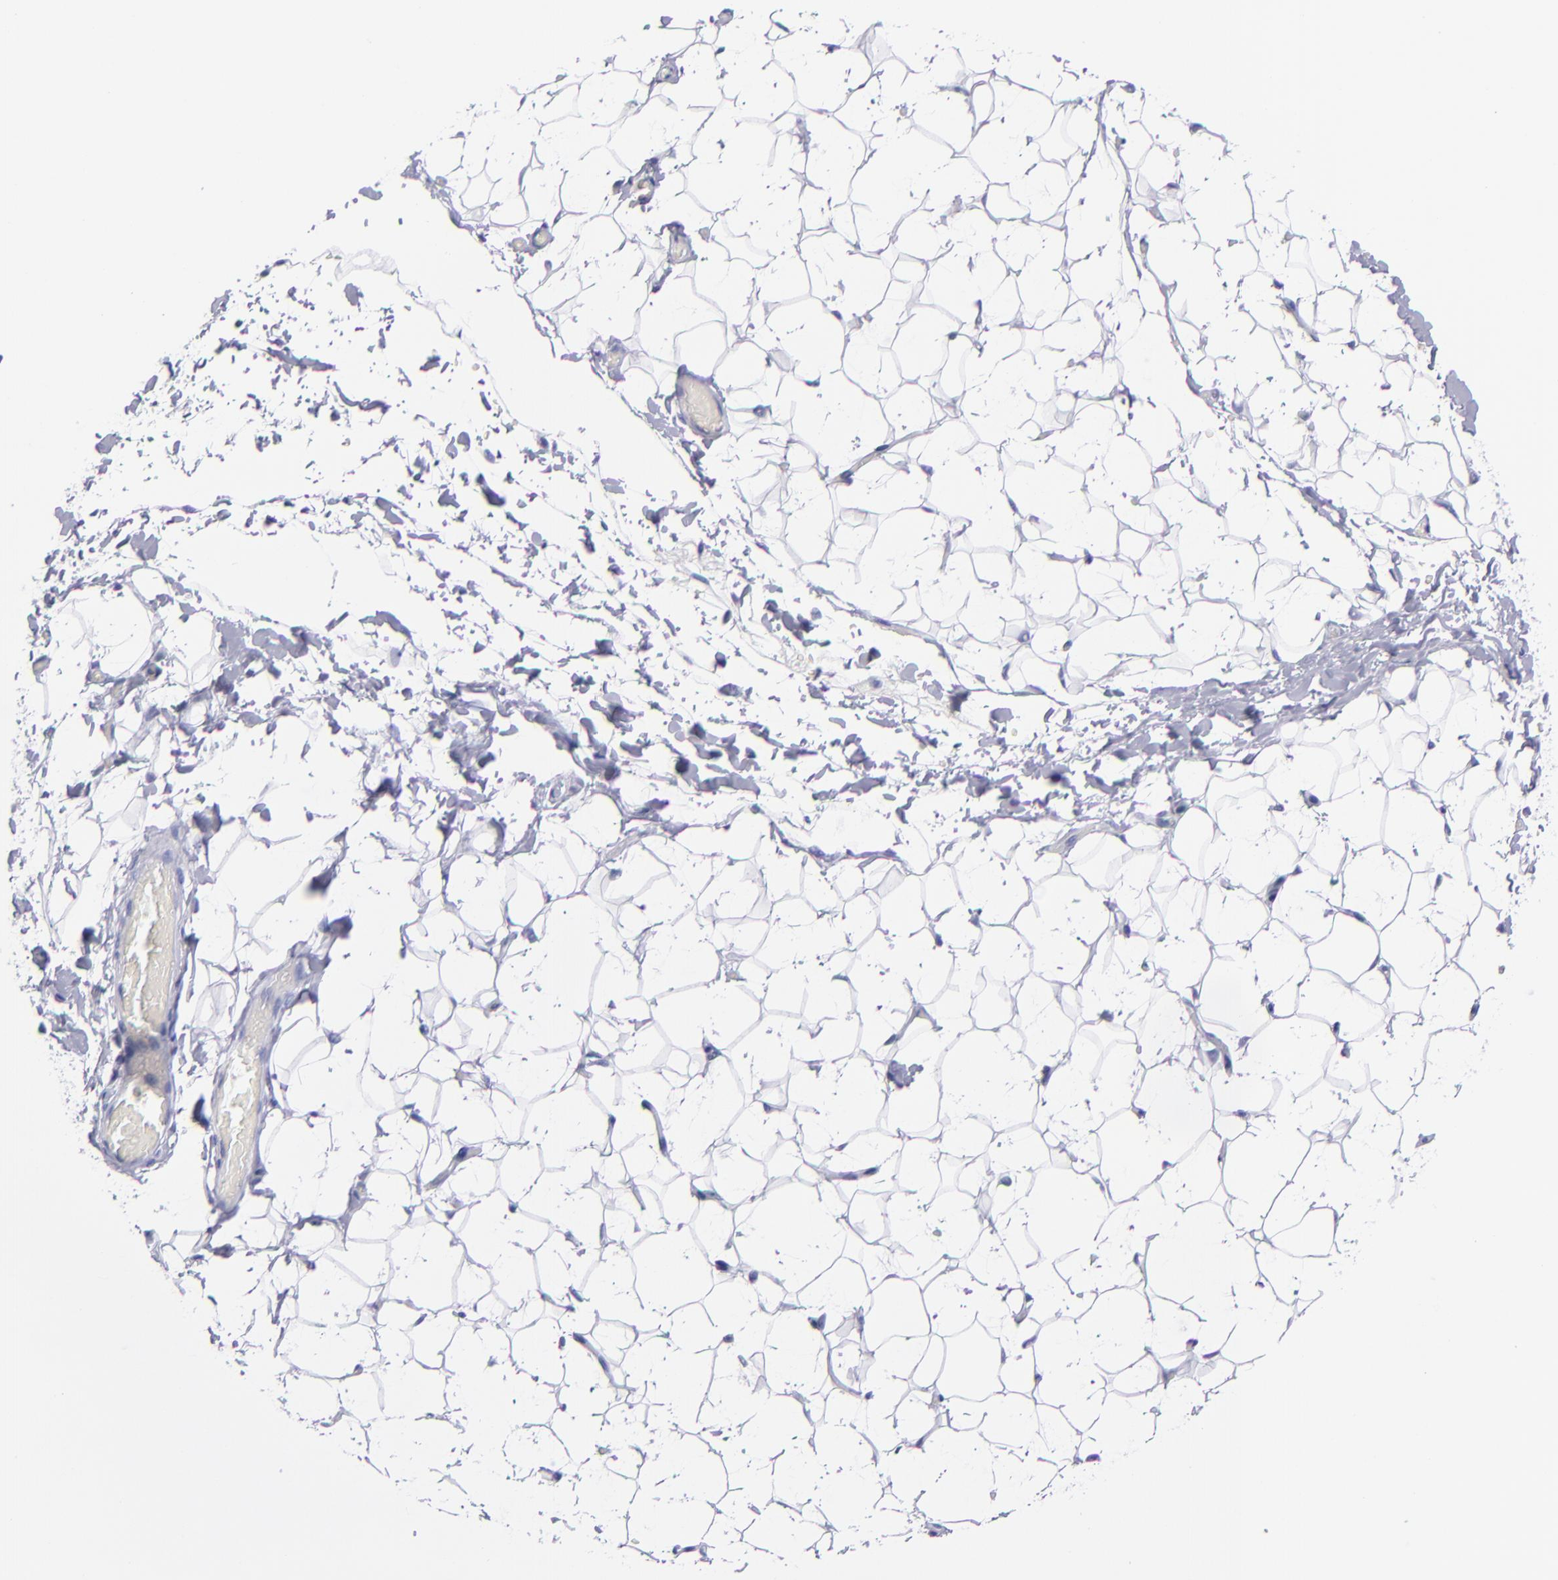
{"staining": {"intensity": "negative", "quantity": "none", "location": "none"}, "tissue": "adipose tissue", "cell_type": "Adipocytes", "image_type": "normal", "snomed": [{"axis": "morphology", "description": "Normal tissue, NOS"}, {"axis": "topography", "description": "Soft tissue"}], "caption": "IHC of benign adipose tissue shows no staining in adipocytes.", "gene": "CD6", "patient": {"sex": "male", "age": 26}}